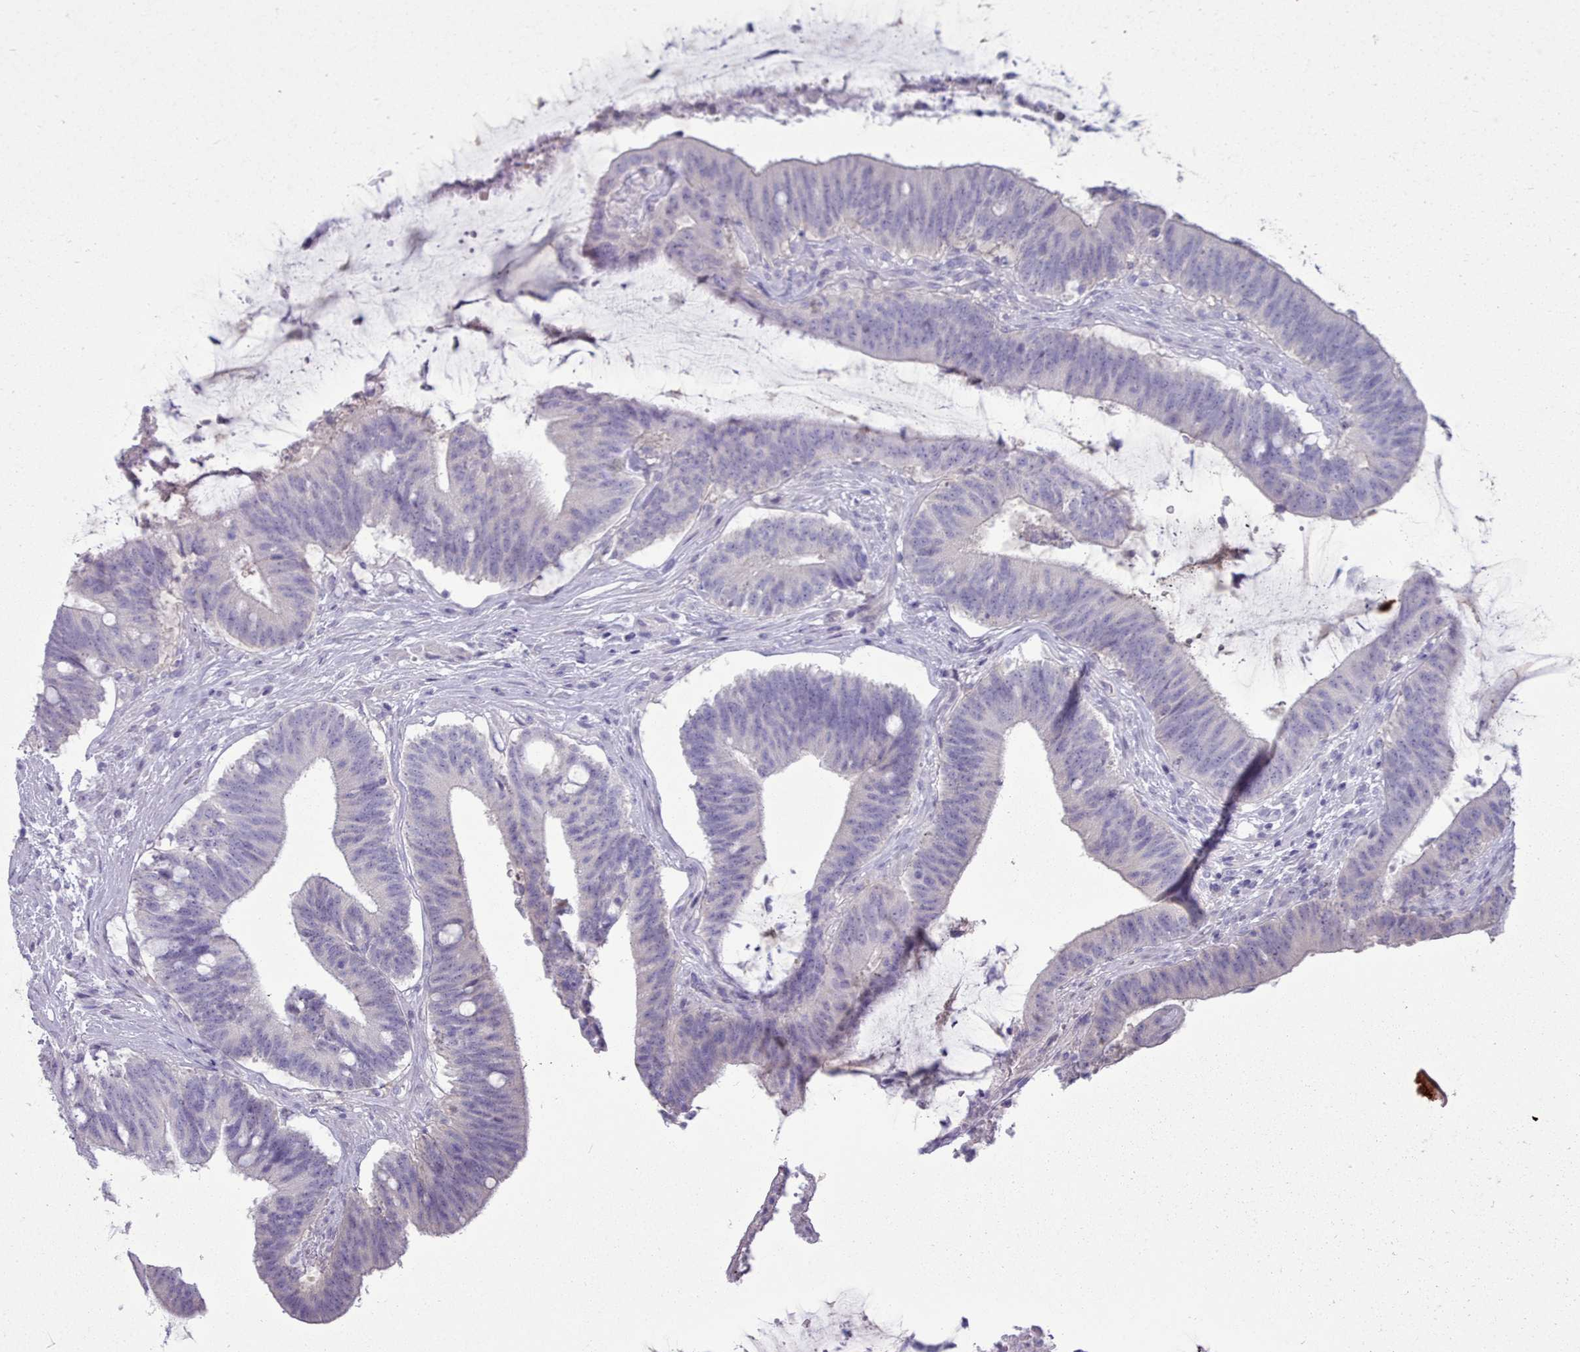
{"staining": {"intensity": "negative", "quantity": "none", "location": "none"}, "tissue": "colorectal cancer", "cell_type": "Tumor cells", "image_type": "cancer", "snomed": [{"axis": "morphology", "description": "Adenocarcinoma, NOS"}, {"axis": "topography", "description": "Colon"}], "caption": "Photomicrograph shows no significant protein positivity in tumor cells of colorectal cancer. (DAB immunohistochemistry (IHC), high magnification).", "gene": "TMEM253", "patient": {"sex": "female", "age": 43}}